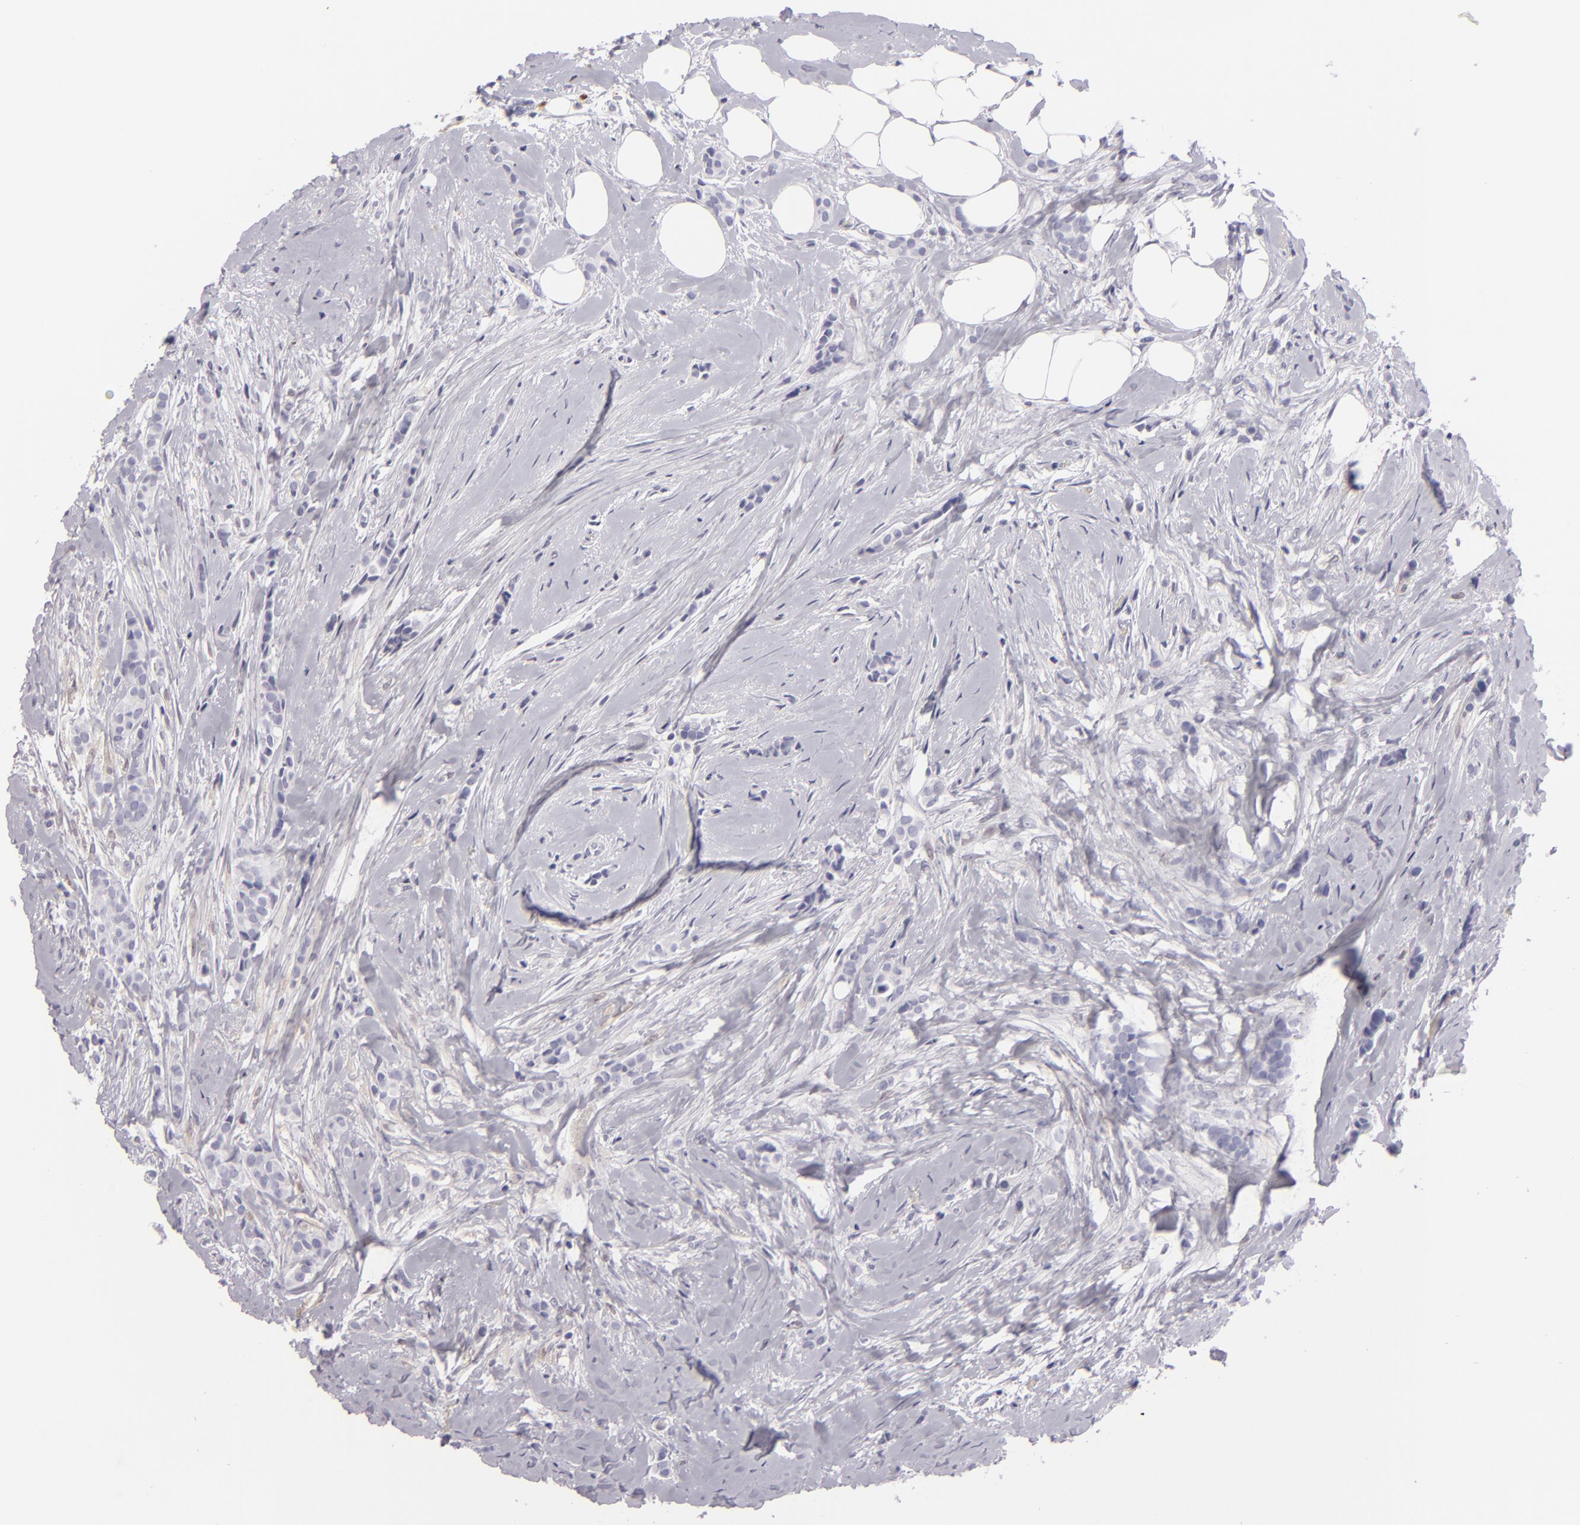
{"staining": {"intensity": "negative", "quantity": "none", "location": "none"}, "tissue": "breast cancer", "cell_type": "Tumor cells", "image_type": "cancer", "snomed": [{"axis": "morphology", "description": "Lobular carcinoma"}, {"axis": "topography", "description": "Breast"}], "caption": "A photomicrograph of human breast cancer is negative for staining in tumor cells.", "gene": "F13A1", "patient": {"sex": "female", "age": 56}}